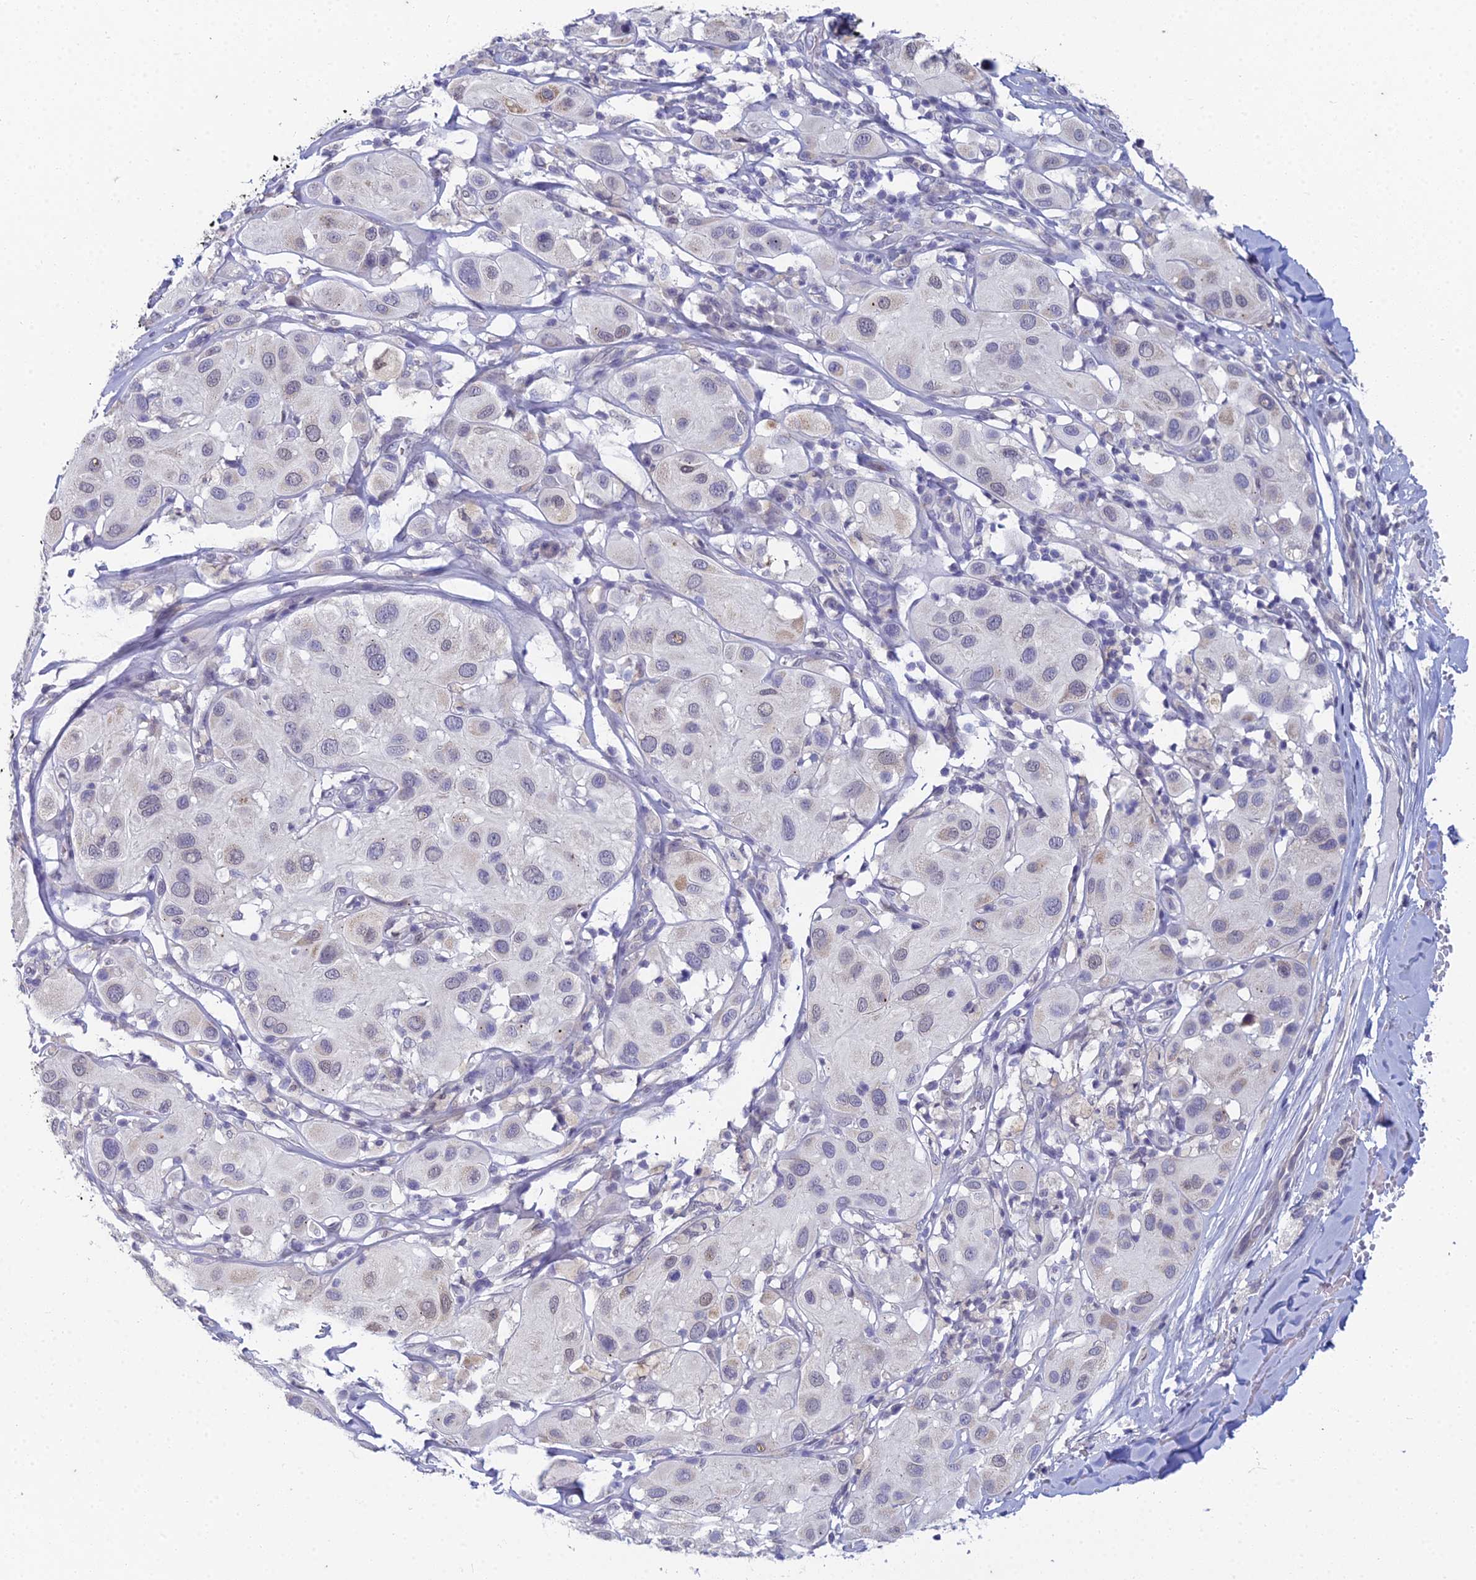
{"staining": {"intensity": "negative", "quantity": "none", "location": "none"}, "tissue": "melanoma", "cell_type": "Tumor cells", "image_type": "cancer", "snomed": [{"axis": "morphology", "description": "Malignant melanoma, Metastatic site"}, {"axis": "topography", "description": "Skin"}], "caption": "Tumor cells are negative for brown protein staining in malignant melanoma (metastatic site).", "gene": "EEF2KMT", "patient": {"sex": "male", "age": 41}}